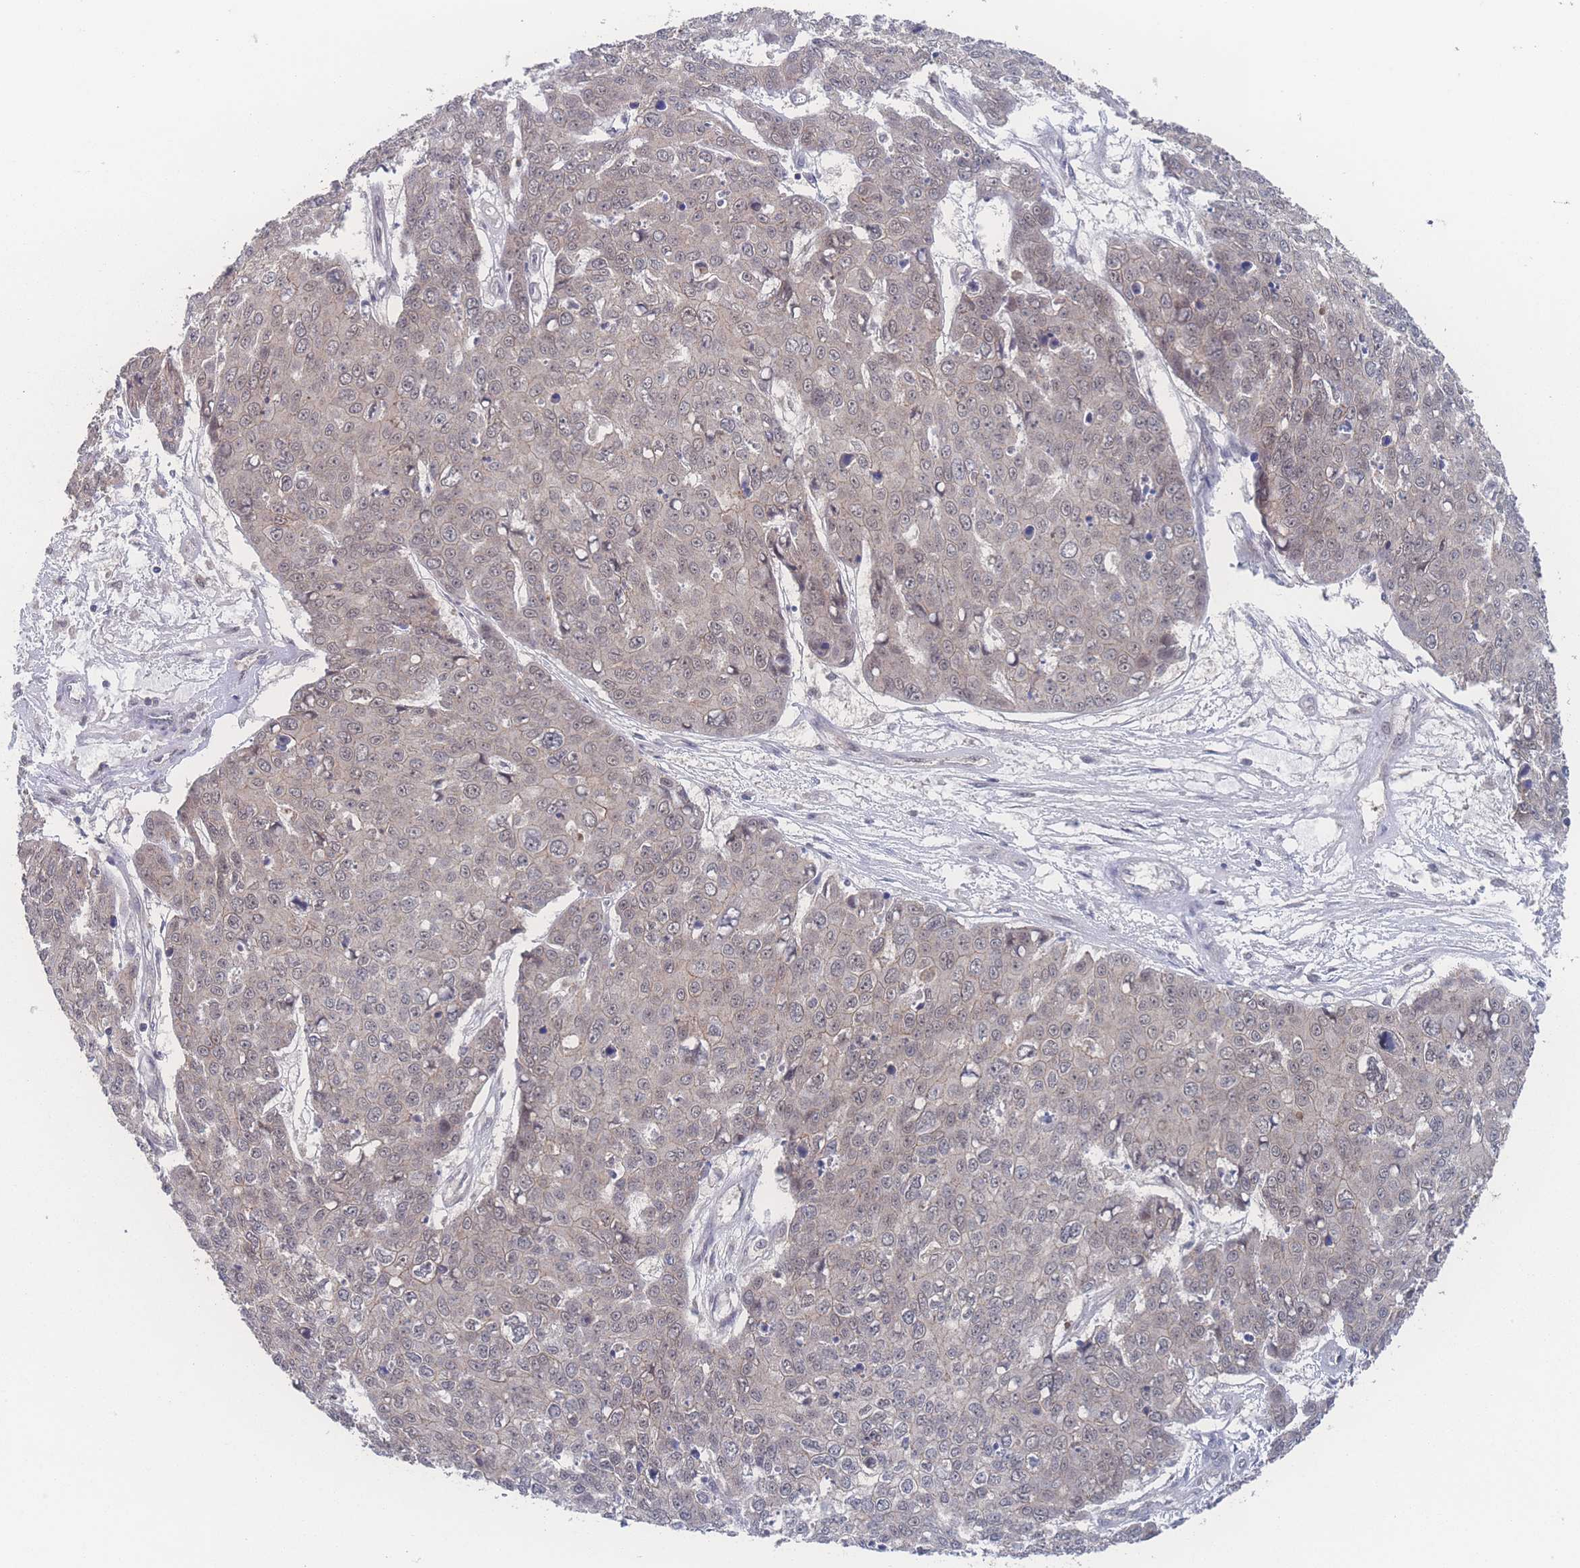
{"staining": {"intensity": "weak", "quantity": "25%-75%", "location": "cytoplasmic/membranous"}, "tissue": "skin cancer", "cell_type": "Tumor cells", "image_type": "cancer", "snomed": [{"axis": "morphology", "description": "Normal tissue, NOS"}, {"axis": "morphology", "description": "Squamous cell carcinoma, NOS"}, {"axis": "topography", "description": "Skin"}], "caption": "IHC image of squamous cell carcinoma (skin) stained for a protein (brown), which displays low levels of weak cytoplasmic/membranous staining in approximately 25%-75% of tumor cells.", "gene": "NBEAL1", "patient": {"sex": "male", "age": 72}}